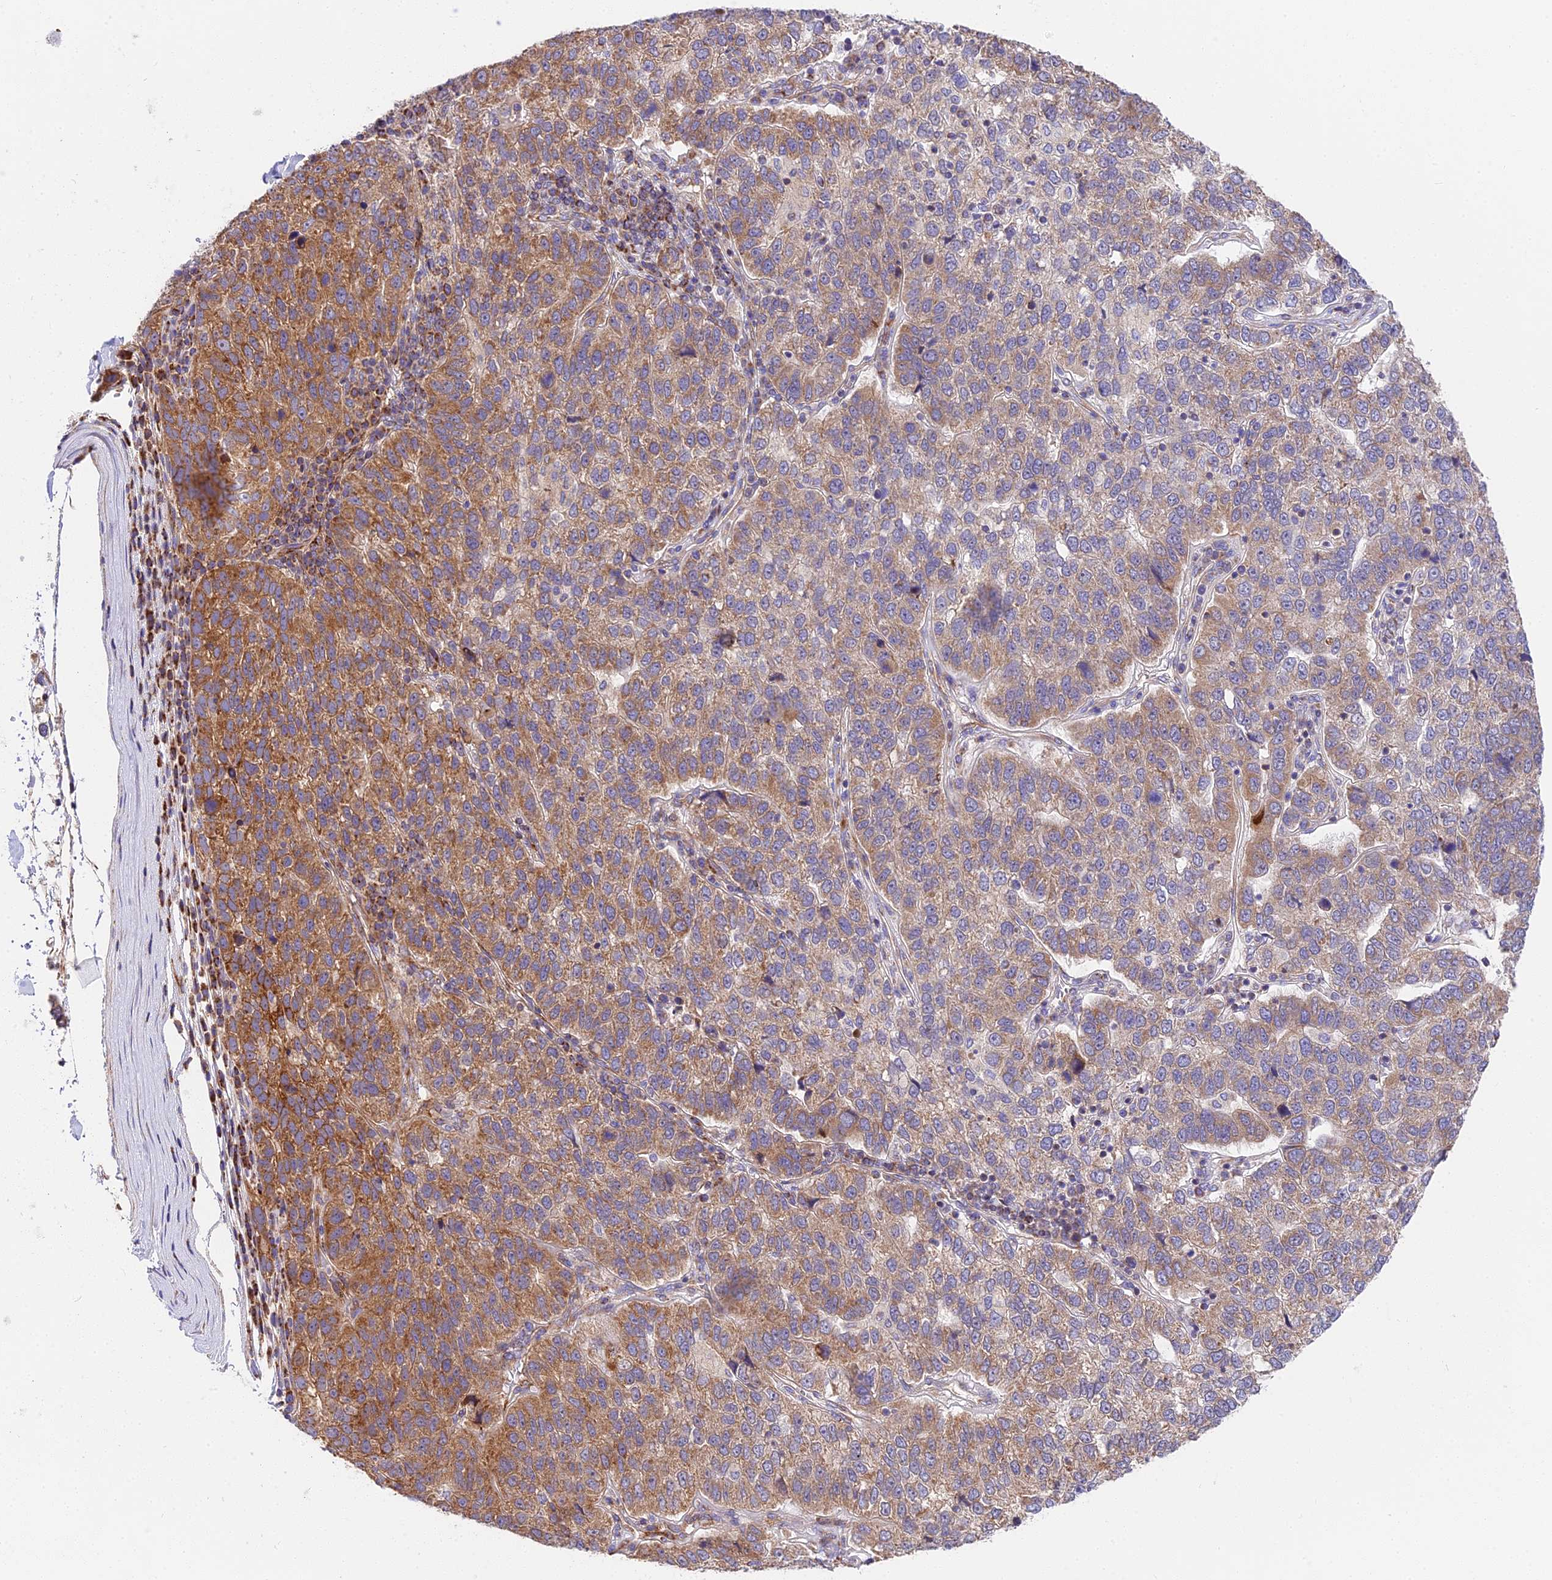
{"staining": {"intensity": "moderate", "quantity": "25%-75%", "location": "cytoplasmic/membranous"}, "tissue": "pancreatic cancer", "cell_type": "Tumor cells", "image_type": "cancer", "snomed": [{"axis": "morphology", "description": "Adenocarcinoma, NOS"}, {"axis": "topography", "description": "Pancreas"}], "caption": "The micrograph displays staining of pancreatic adenocarcinoma, revealing moderate cytoplasmic/membranous protein expression (brown color) within tumor cells.", "gene": "MRAS", "patient": {"sex": "female", "age": 61}}